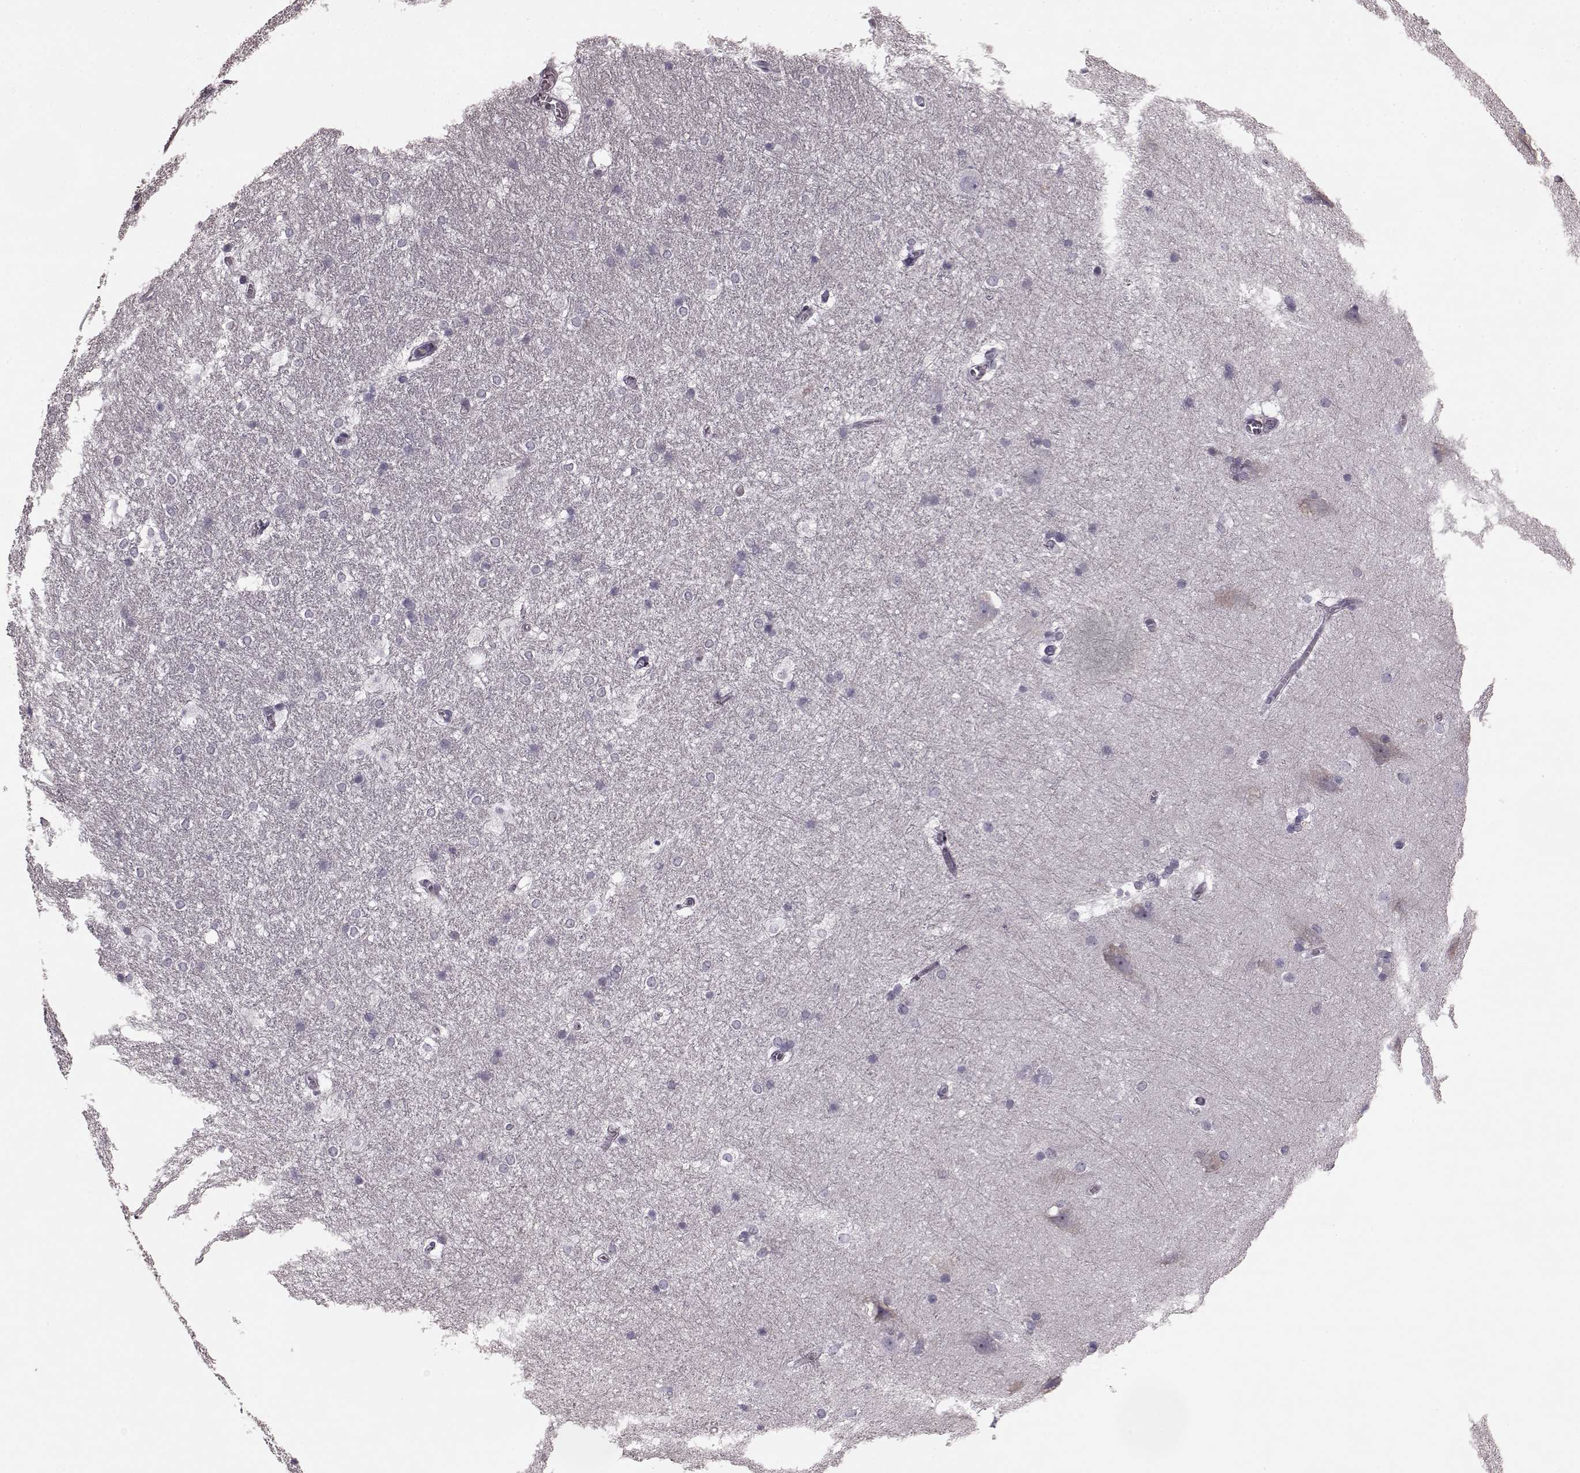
{"staining": {"intensity": "negative", "quantity": "none", "location": "none"}, "tissue": "hippocampus", "cell_type": "Glial cells", "image_type": "normal", "snomed": [{"axis": "morphology", "description": "Normal tissue, NOS"}, {"axis": "topography", "description": "Cerebral cortex"}, {"axis": "topography", "description": "Hippocampus"}], "caption": "Hippocampus stained for a protein using immunohistochemistry displays no staining glial cells.", "gene": "PDCD1", "patient": {"sex": "female", "age": 19}}